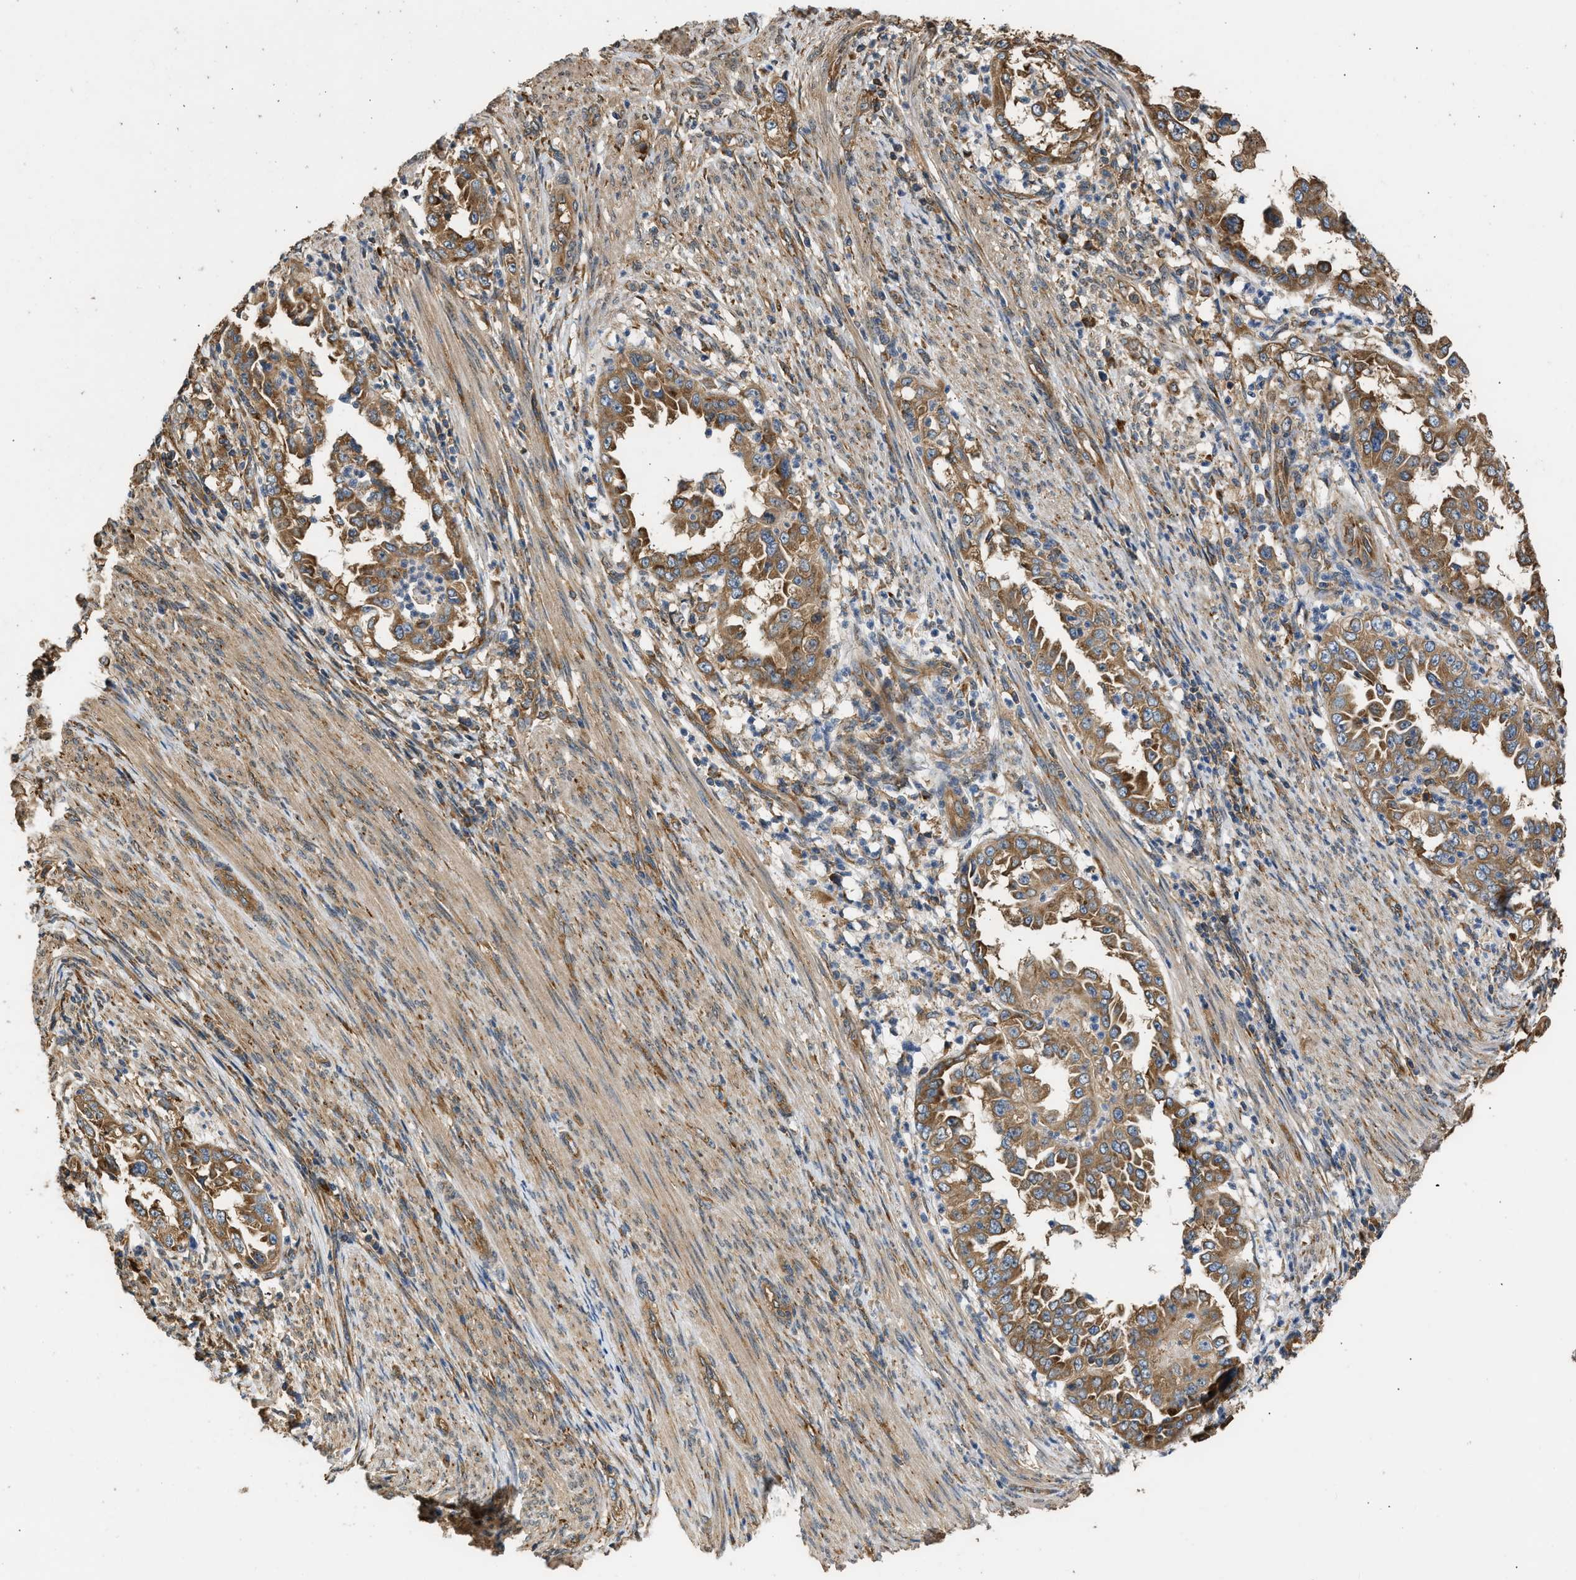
{"staining": {"intensity": "moderate", "quantity": ">75%", "location": "cytoplasmic/membranous"}, "tissue": "endometrial cancer", "cell_type": "Tumor cells", "image_type": "cancer", "snomed": [{"axis": "morphology", "description": "Adenocarcinoma, NOS"}, {"axis": "topography", "description": "Endometrium"}], "caption": "A micrograph of endometrial adenocarcinoma stained for a protein demonstrates moderate cytoplasmic/membranous brown staining in tumor cells.", "gene": "SLC36A4", "patient": {"sex": "female", "age": 85}}